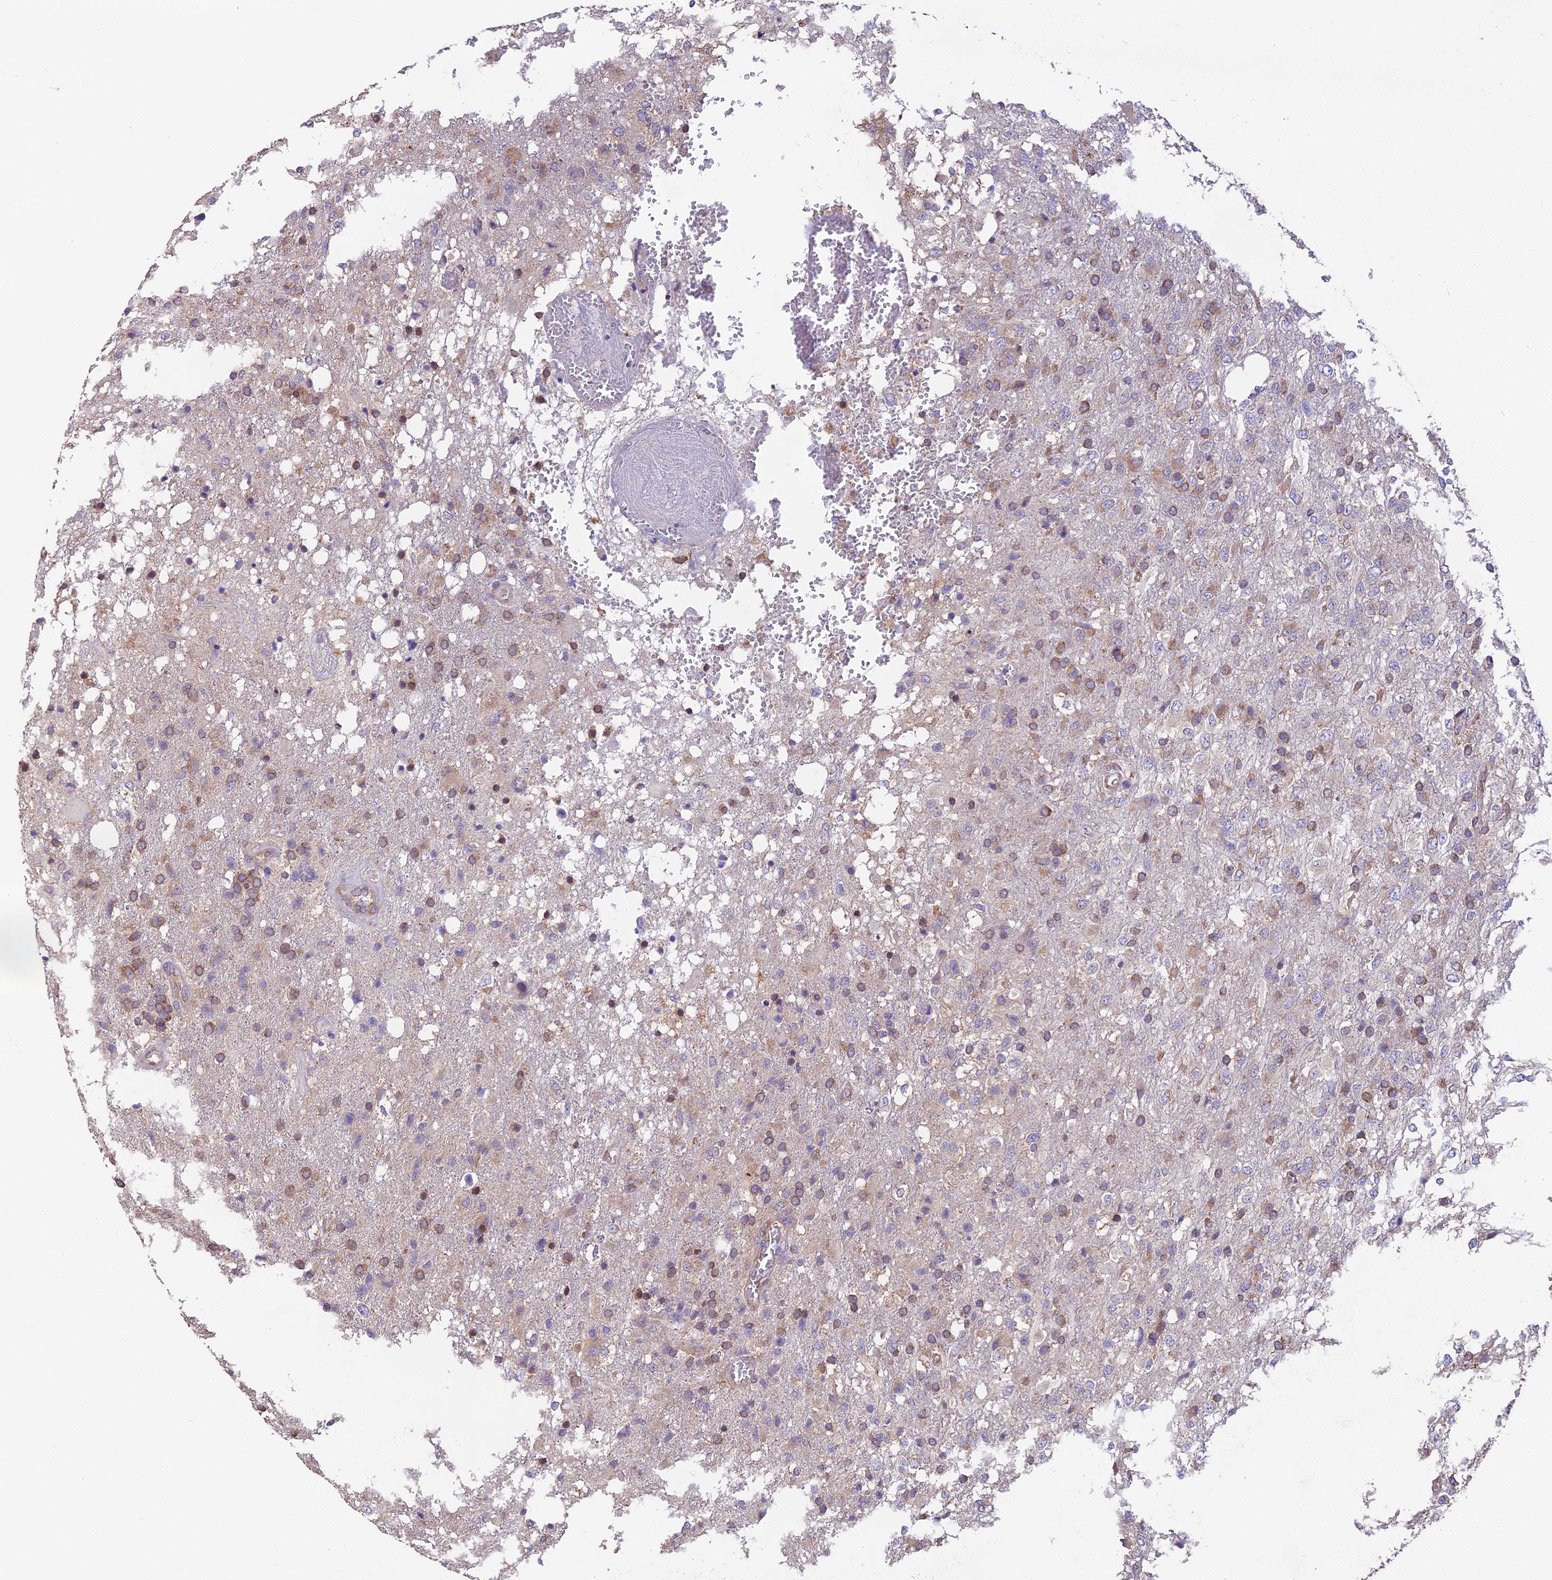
{"staining": {"intensity": "moderate", "quantity": "25%-75%", "location": "cytoplasmic/membranous"}, "tissue": "glioma", "cell_type": "Tumor cells", "image_type": "cancer", "snomed": [{"axis": "morphology", "description": "Glioma, malignant, High grade"}, {"axis": "topography", "description": "Brain"}], "caption": "IHC (DAB) staining of glioma shows moderate cytoplasmic/membranous protein positivity in about 25%-75% of tumor cells. The staining was performed using DAB (3,3'-diaminobenzidine) to visualize the protein expression in brown, while the nuclei were stained in blue with hematoxylin (Magnification: 20x).", "gene": "BLOC1S4", "patient": {"sex": "female", "age": 74}}